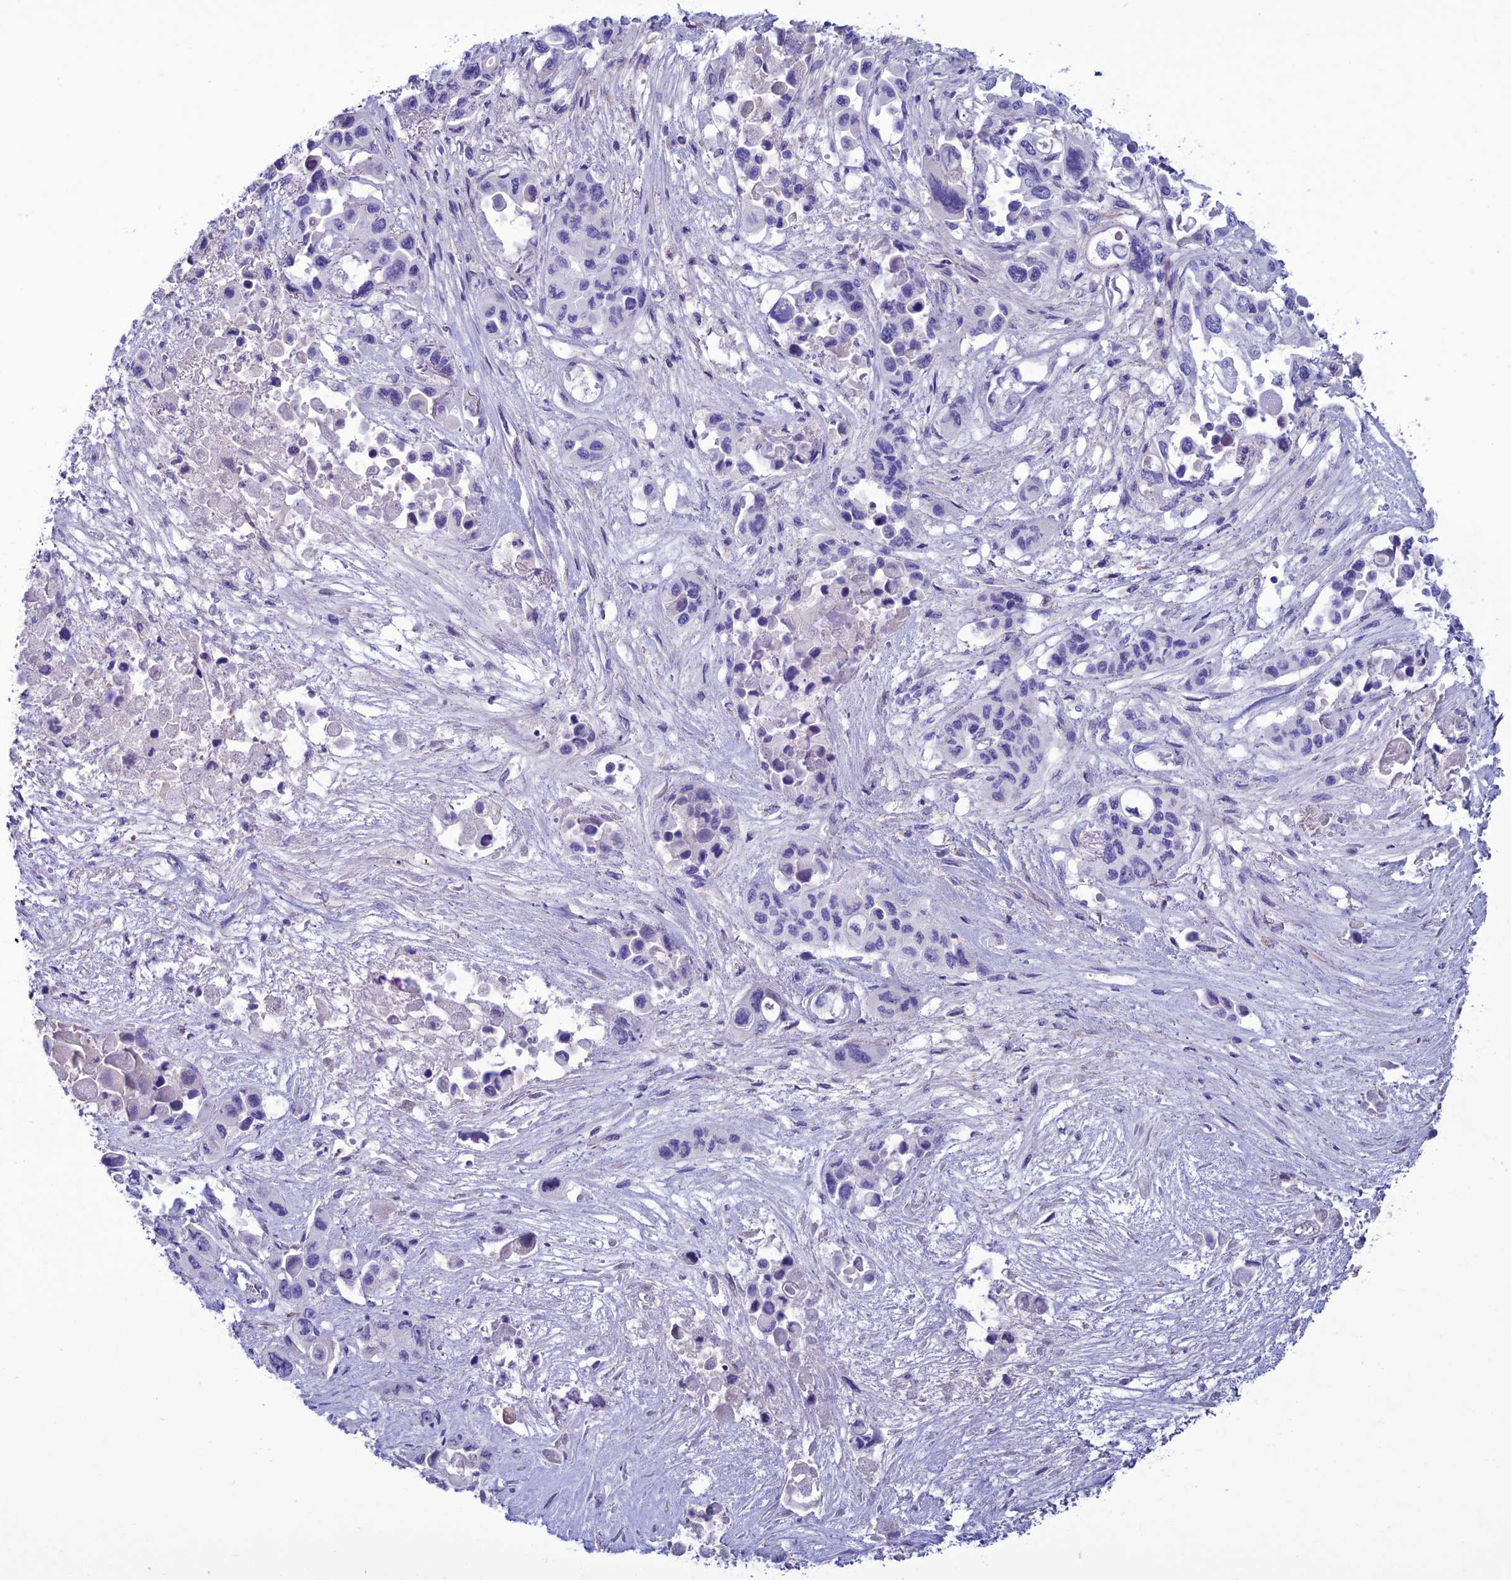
{"staining": {"intensity": "negative", "quantity": "none", "location": "none"}, "tissue": "pancreatic cancer", "cell_type": "Tumor cells", "image_type": "cancer", "snomed": [{"axis": "morphology", "description": "Adenocarcinoma, NOS"}, {"axis": "topography", "description": "Pancreas"}], "caption": "Human pancreatic adenocarcinoma stained for a protein using immunohistochemistry (IHC) exhibits no expression in tumor cells.", "gene": "CLEC2L", "patient": {"sex": "male", "age": 92}}